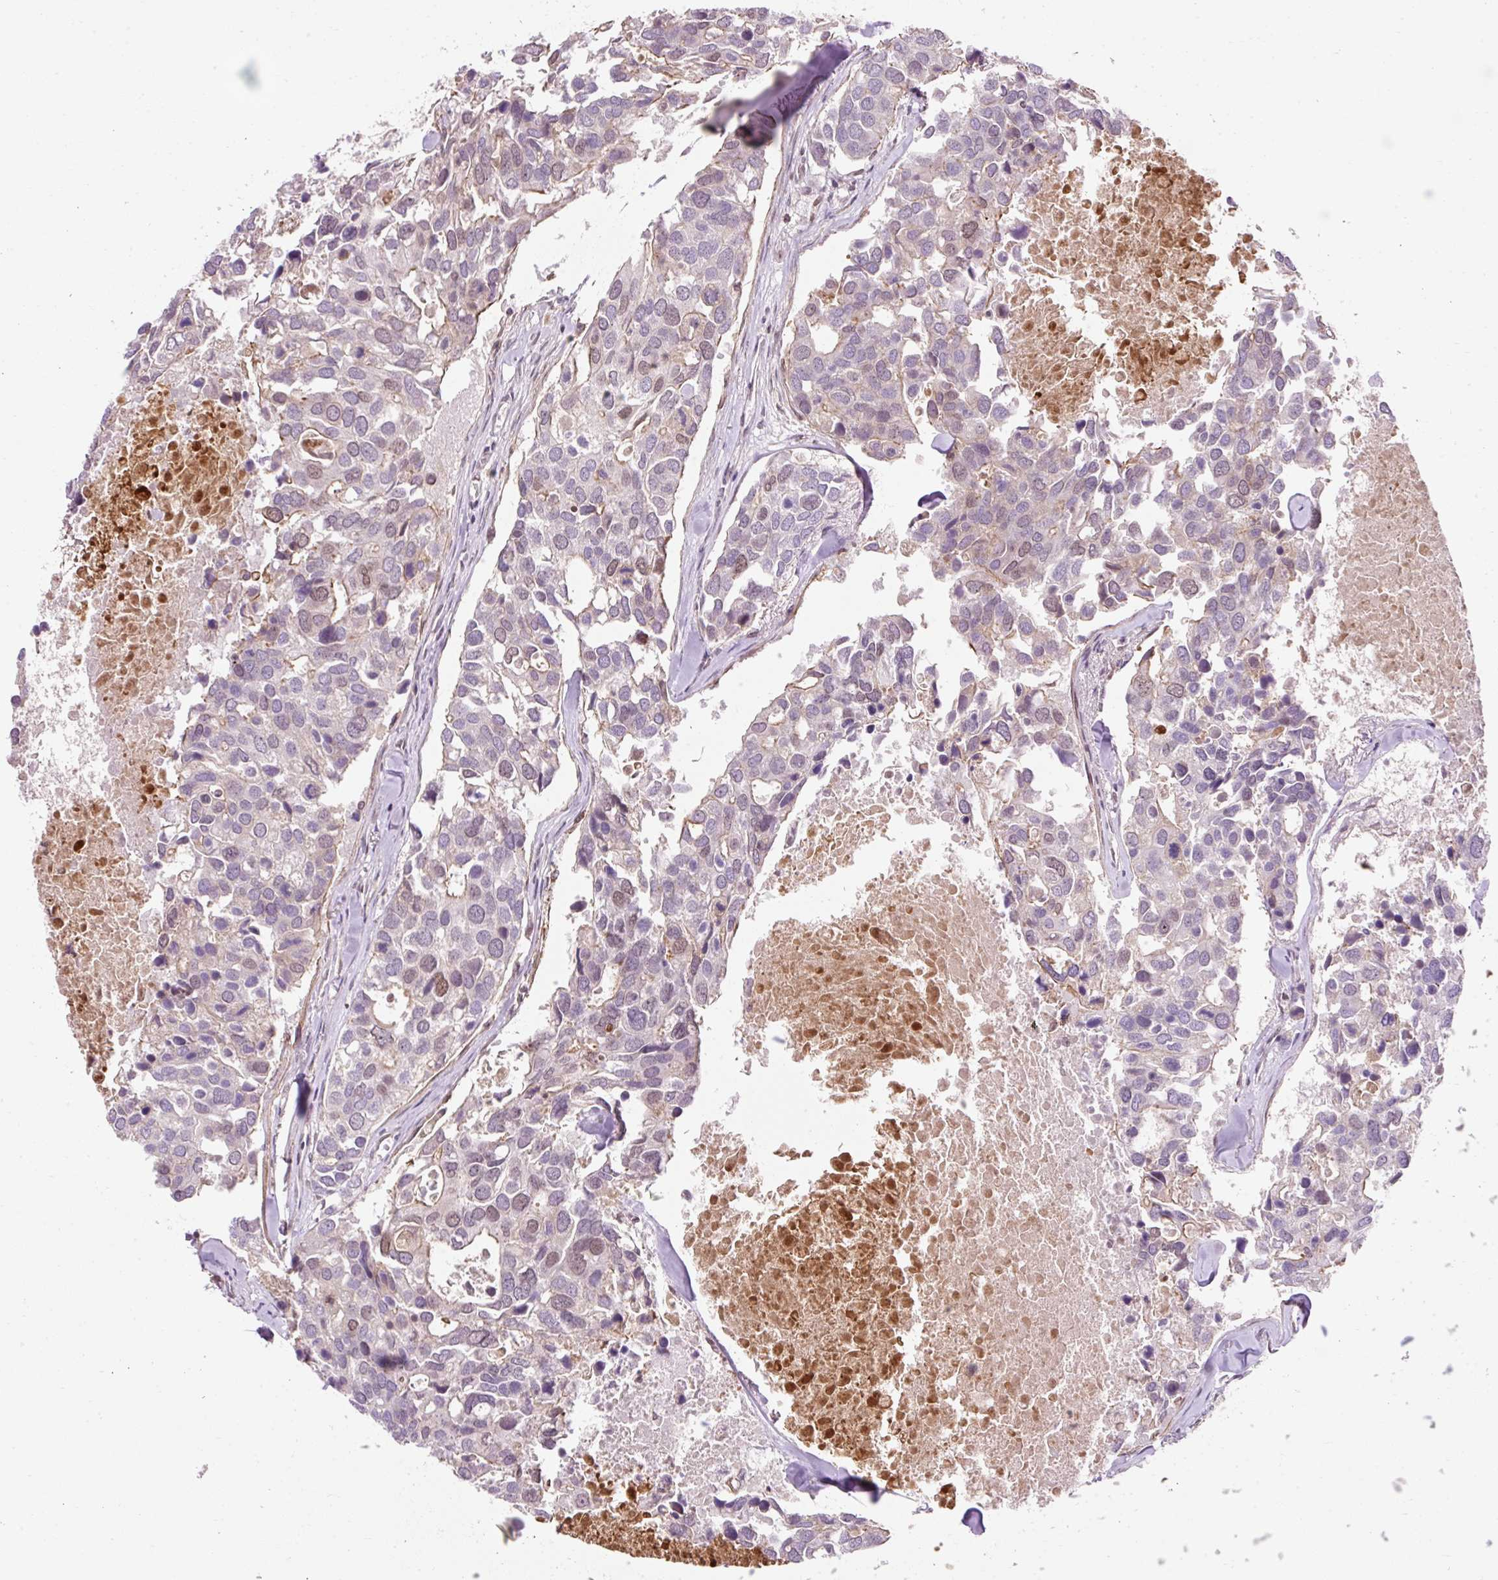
{"staining": {"intensity": "moderate", "quantity": "<25%", "location": "cytoplasmic/membranous,nuclear"}, "tissue": "breast cancer", "cell_type": "Tumor cells", "image_type": "cancer", "snomed": [{"axis": "morphology", "description": "Duct carcinoma"}, {"axis": "topography", "description": "Breast"}], "caption": "Breast intraductal carcinoma tissue demonstrates moderate cytoplasmic/membranous and nuclear staining in approximately <25% of tumor cells, visualized by immunohistochemistry. The protein is stained brown, and the nuclei are stained in blue (DAB IHC with brightfield microscopy, high magnification).", "gene": "ZNF610", "patient": {"sex": "female", "age": 83}}